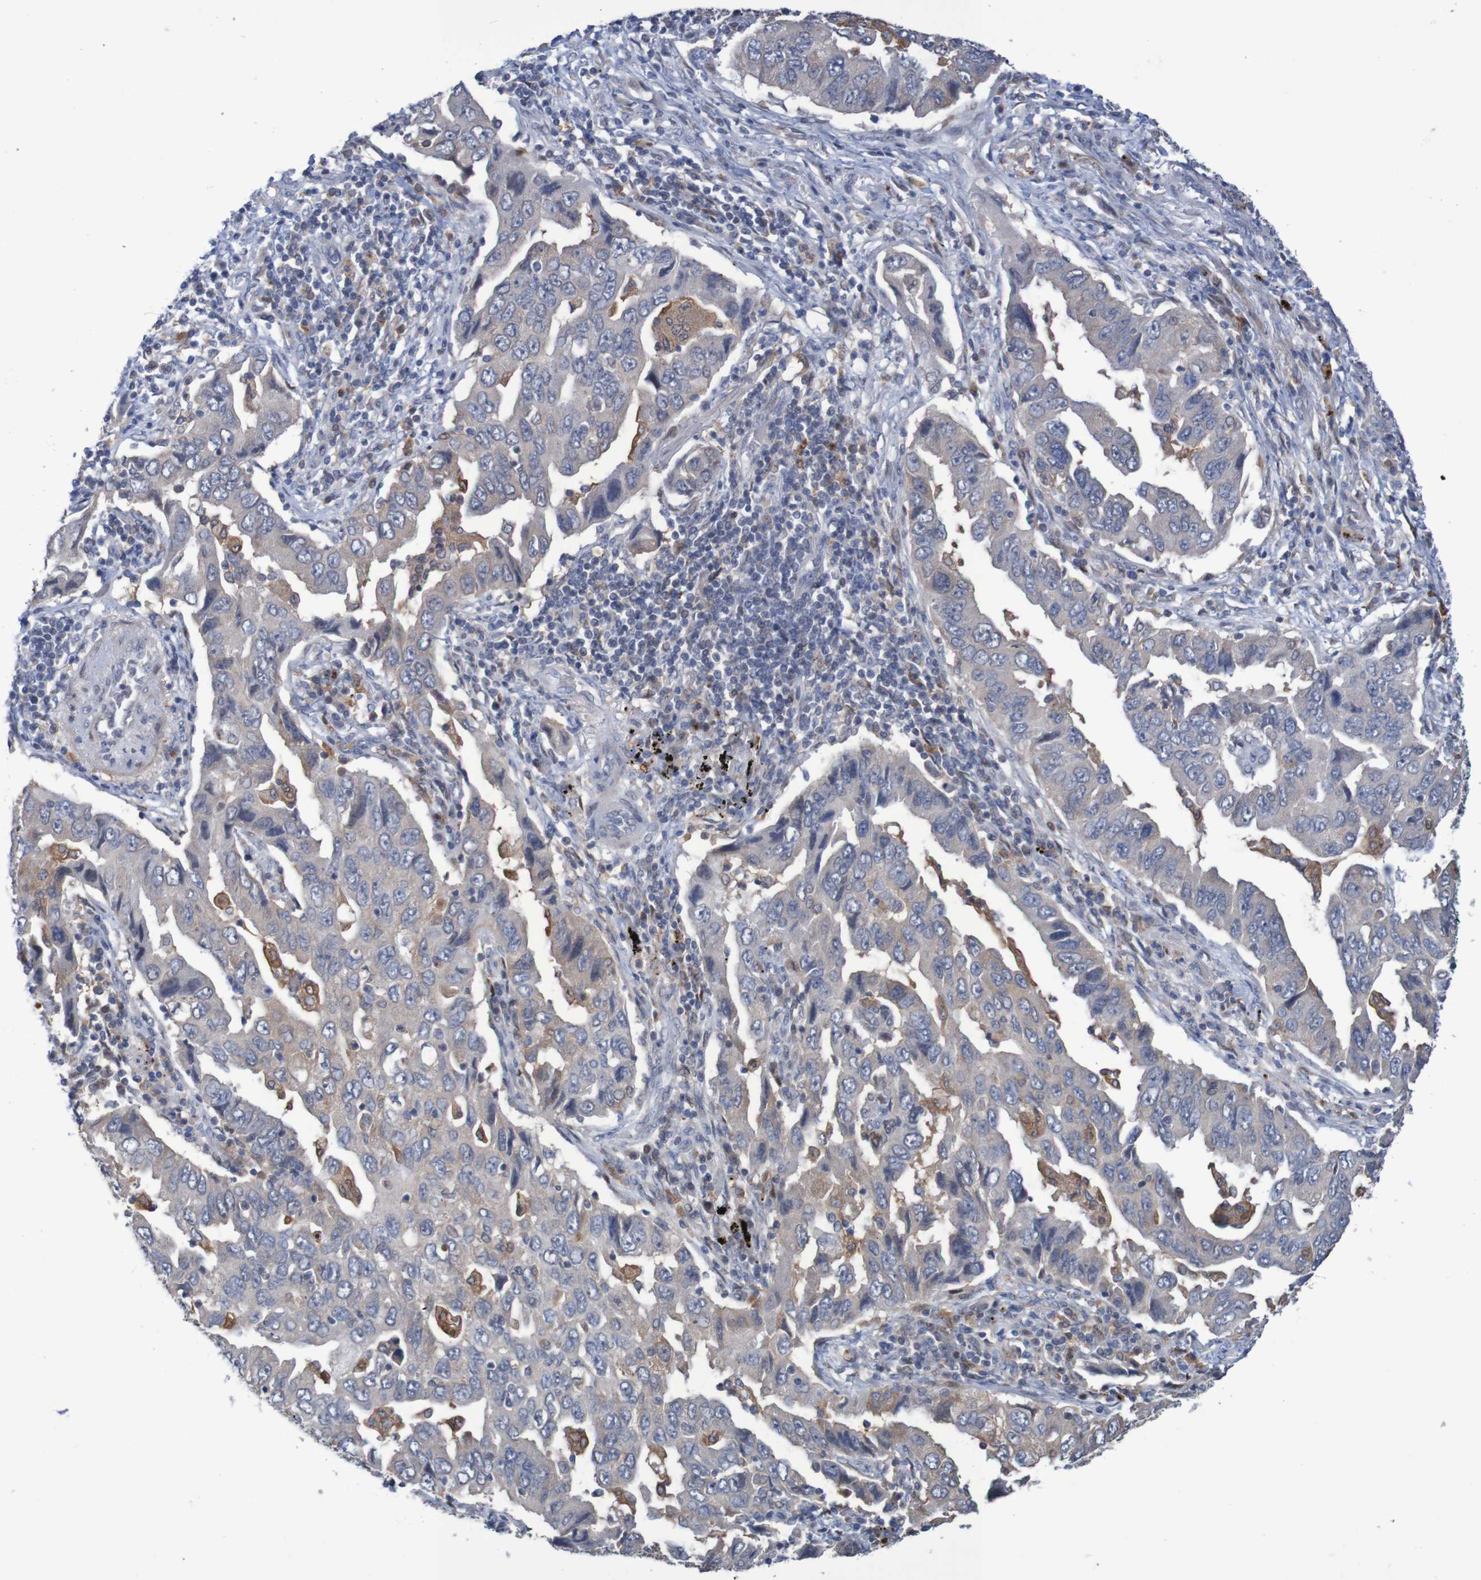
{"staining": {"intensity": "negative", "quantity": "none", "location": "none"}, "tissue": "lung cancer", "cell_type": "Tumor cells", "image_type": "cancer", "snomed": [{"axis": "morphology", "description": "Adenocarcinoma, NOS"}, {"axis": "topography", "description": "Lung"}], "caption": "Tumor cells are negative for protein expression in human lung cancer (adenocarcinoma).", "gene": "FBP2", "patient": {"sex": "female", "age": 65}}